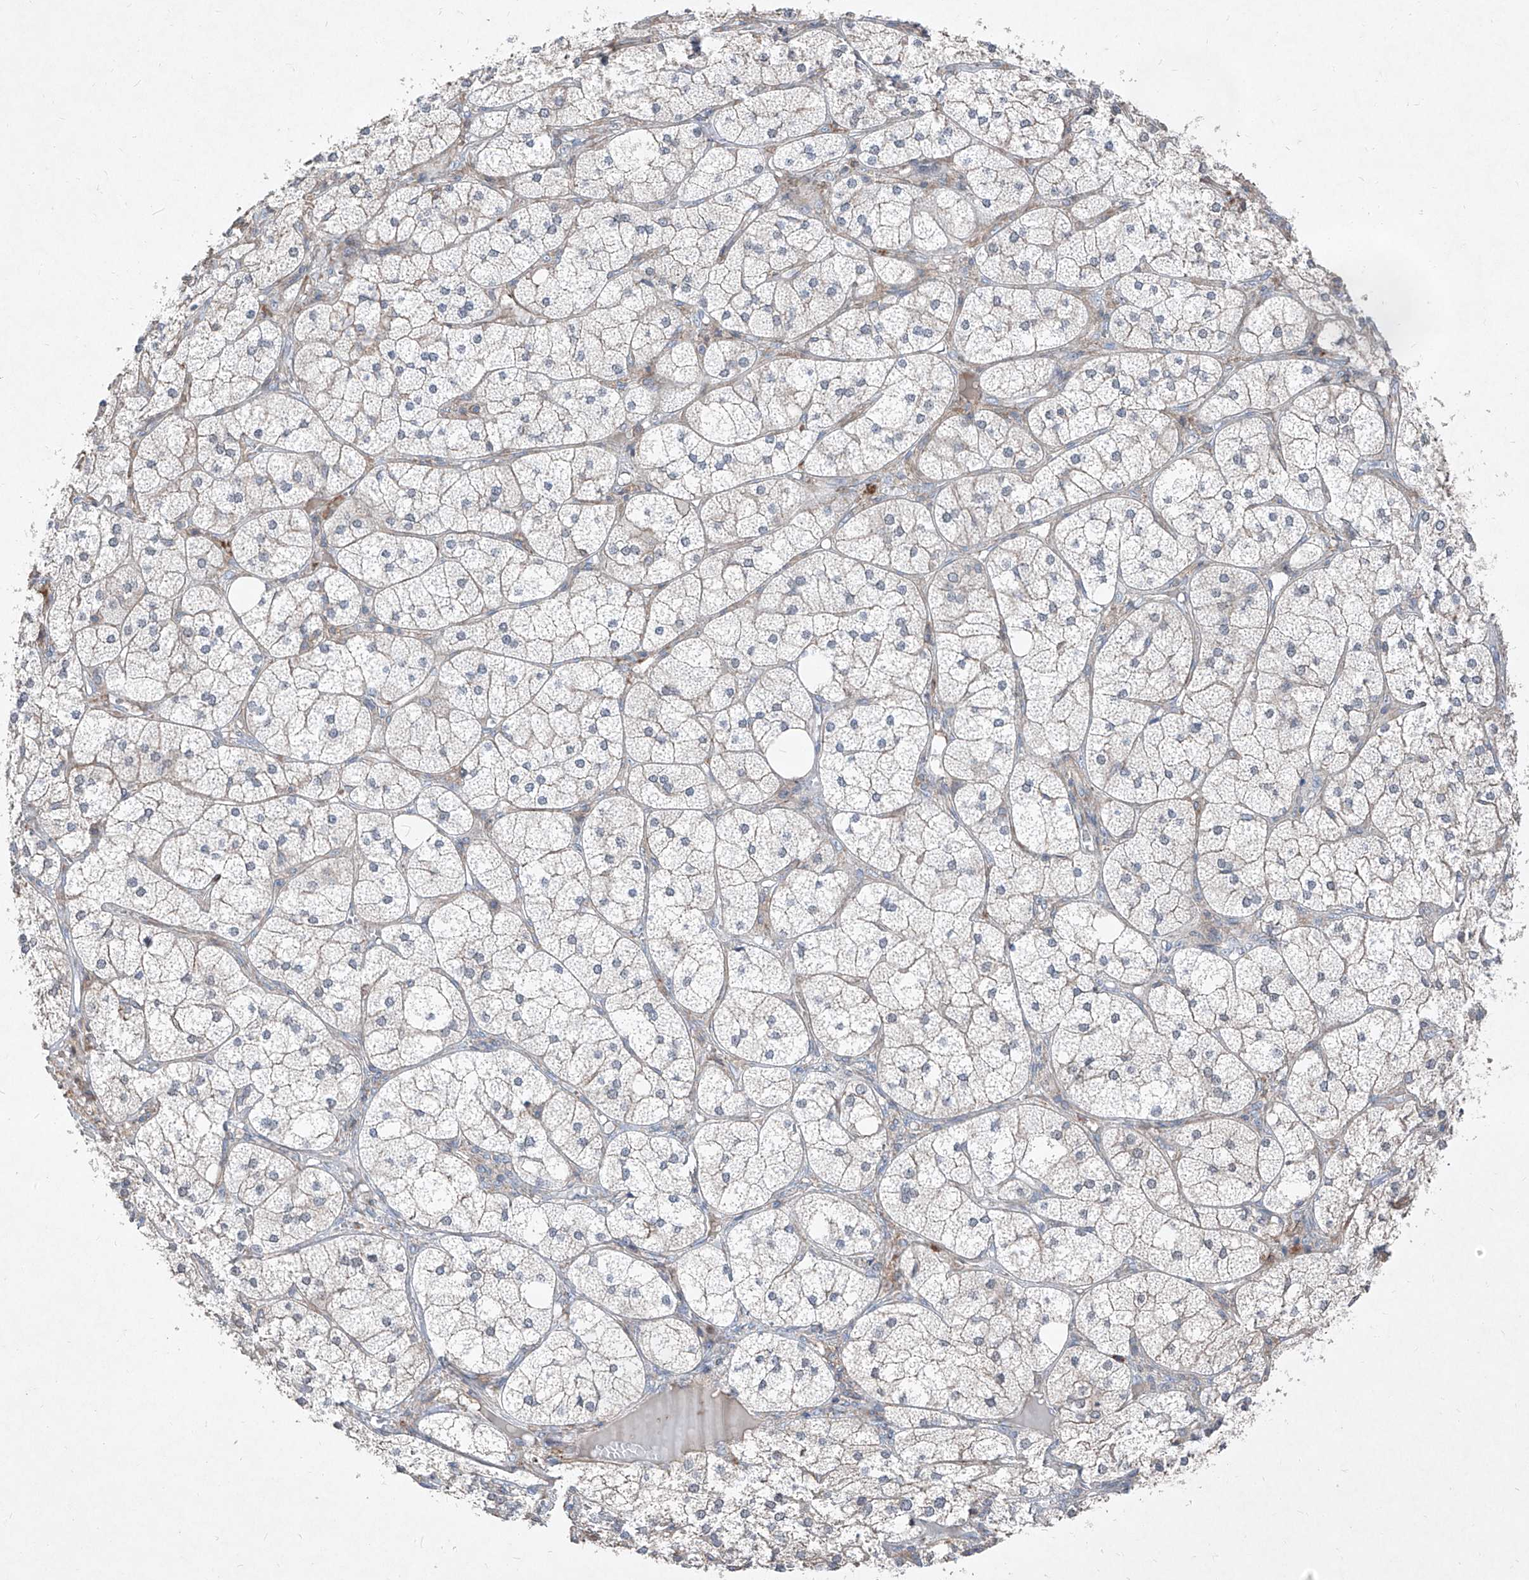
{"staining": {"intensity": "weak", "quantity": ">75%", "location": "cytoplasmic/membranous"}, "tissue": "adrenal gland", "cell_type": "Glandular cells", "image_type": "normal", "snomed": [{"axis": "morphology", "description": "Normal tissue, NOS"}, {"axis": "topography", "description": "Adrenal gland"}], "caption": "Approximately >75% of glandular cells in unremarkable human adrenal gland show weak cytoplasmic/membranous protein staining as visualized by brown immunohistochemical staining.", "gene": "UFD1", "patient": {"sex": "female", "age": 61}}